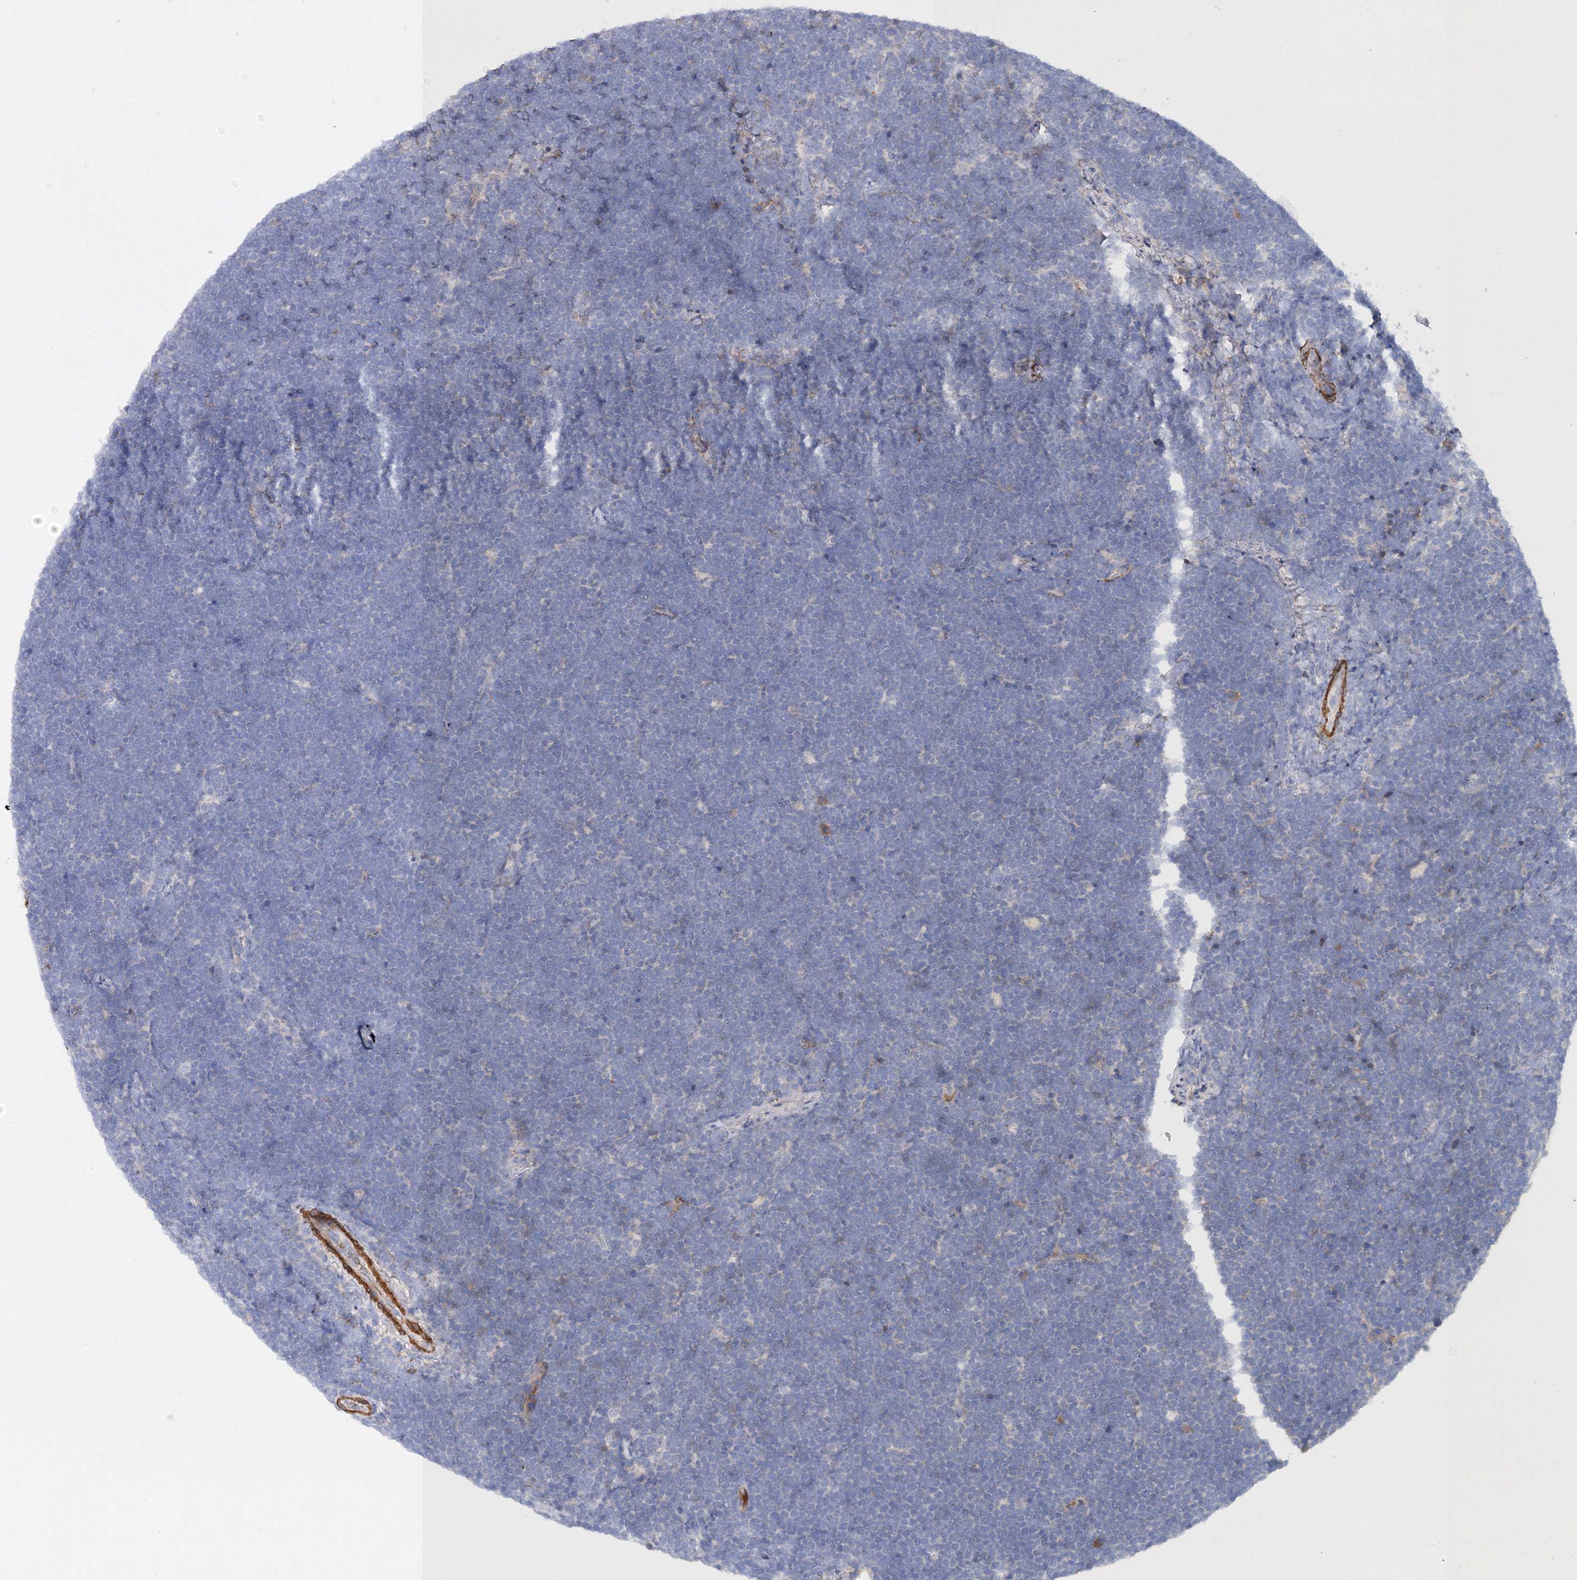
{"staining": {"intensity": "negative", "quantity": "none", "location": "none"}, "tissue": "lymphoma", "cell_type": "Tumor cells", "image_type": "cancer", "snomed": [{"axis": "morphology", "description": "Malignant lymphoma, non-Hodgkin's type, High grade"}, {"axis": "topography", "description": "Lymph node"}], "caption": "High magnification brightfield microscopy of high-grade malignant lymphoma, non-Hodgkin's type stained with DAB (brown) and counterstained with hematoxylin (blue): tumor cells show no significant staining.", "gene": "RTN2", "patient": {"sex": "male", "age": 13}}